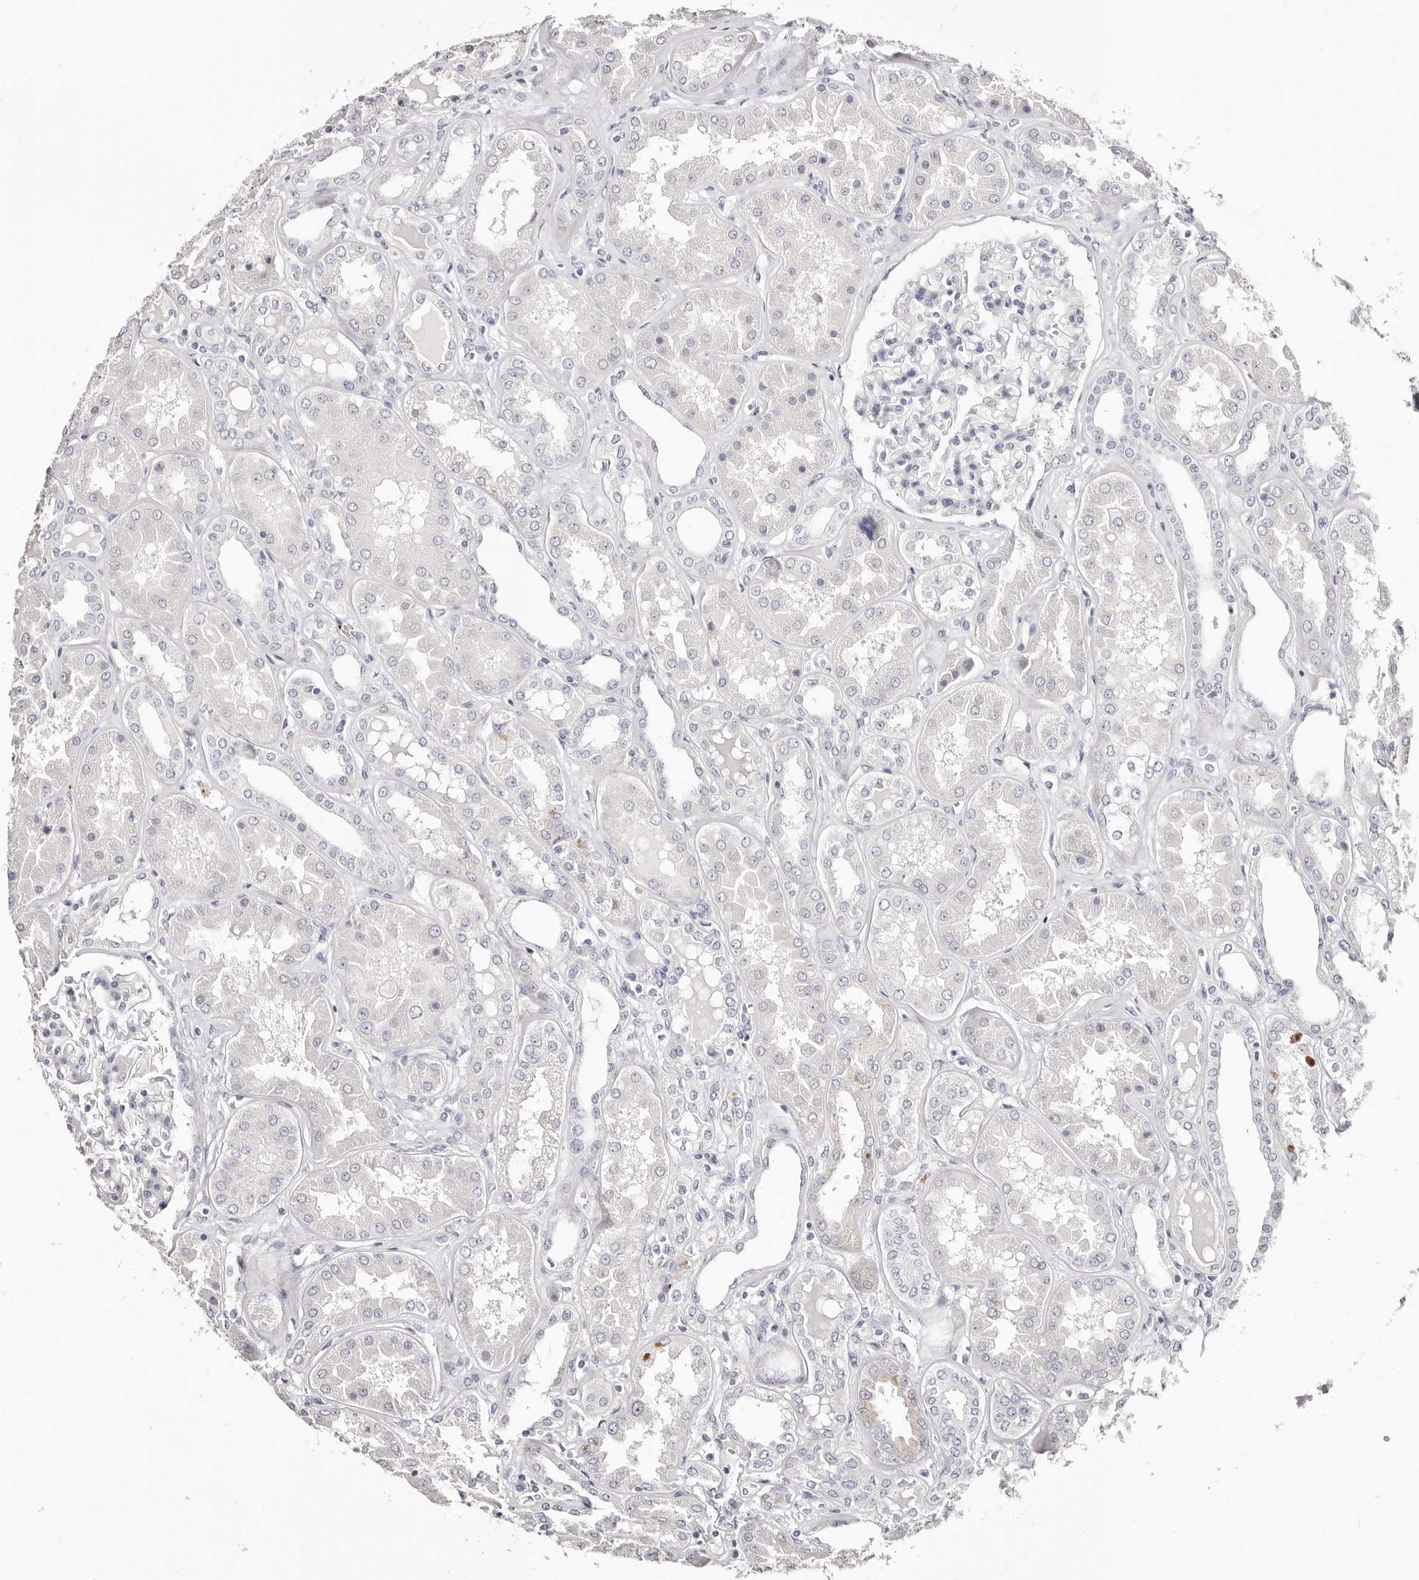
{"staining": {"intensity": "negative", "quantity": "none", "location": "none"}, "tissue": "kidney", "cell_type": "Cells in glomeruli", "image_type": "normal", "snomed": [{"axis": "morphology", "description": "Normal tissue, NOS"}, {"axis": "topography", "description": "Kidney"}], "caption": "Cells in glomeruli show no significant protein positivity in benign kidney. The staining is performed using DAB (3,3'-diaminobenzidine) brown chromogen with nuclei counter-stained in using hematoxylin.", "gene": "PF4", "patient": {"sex": "female", "age": 56}}